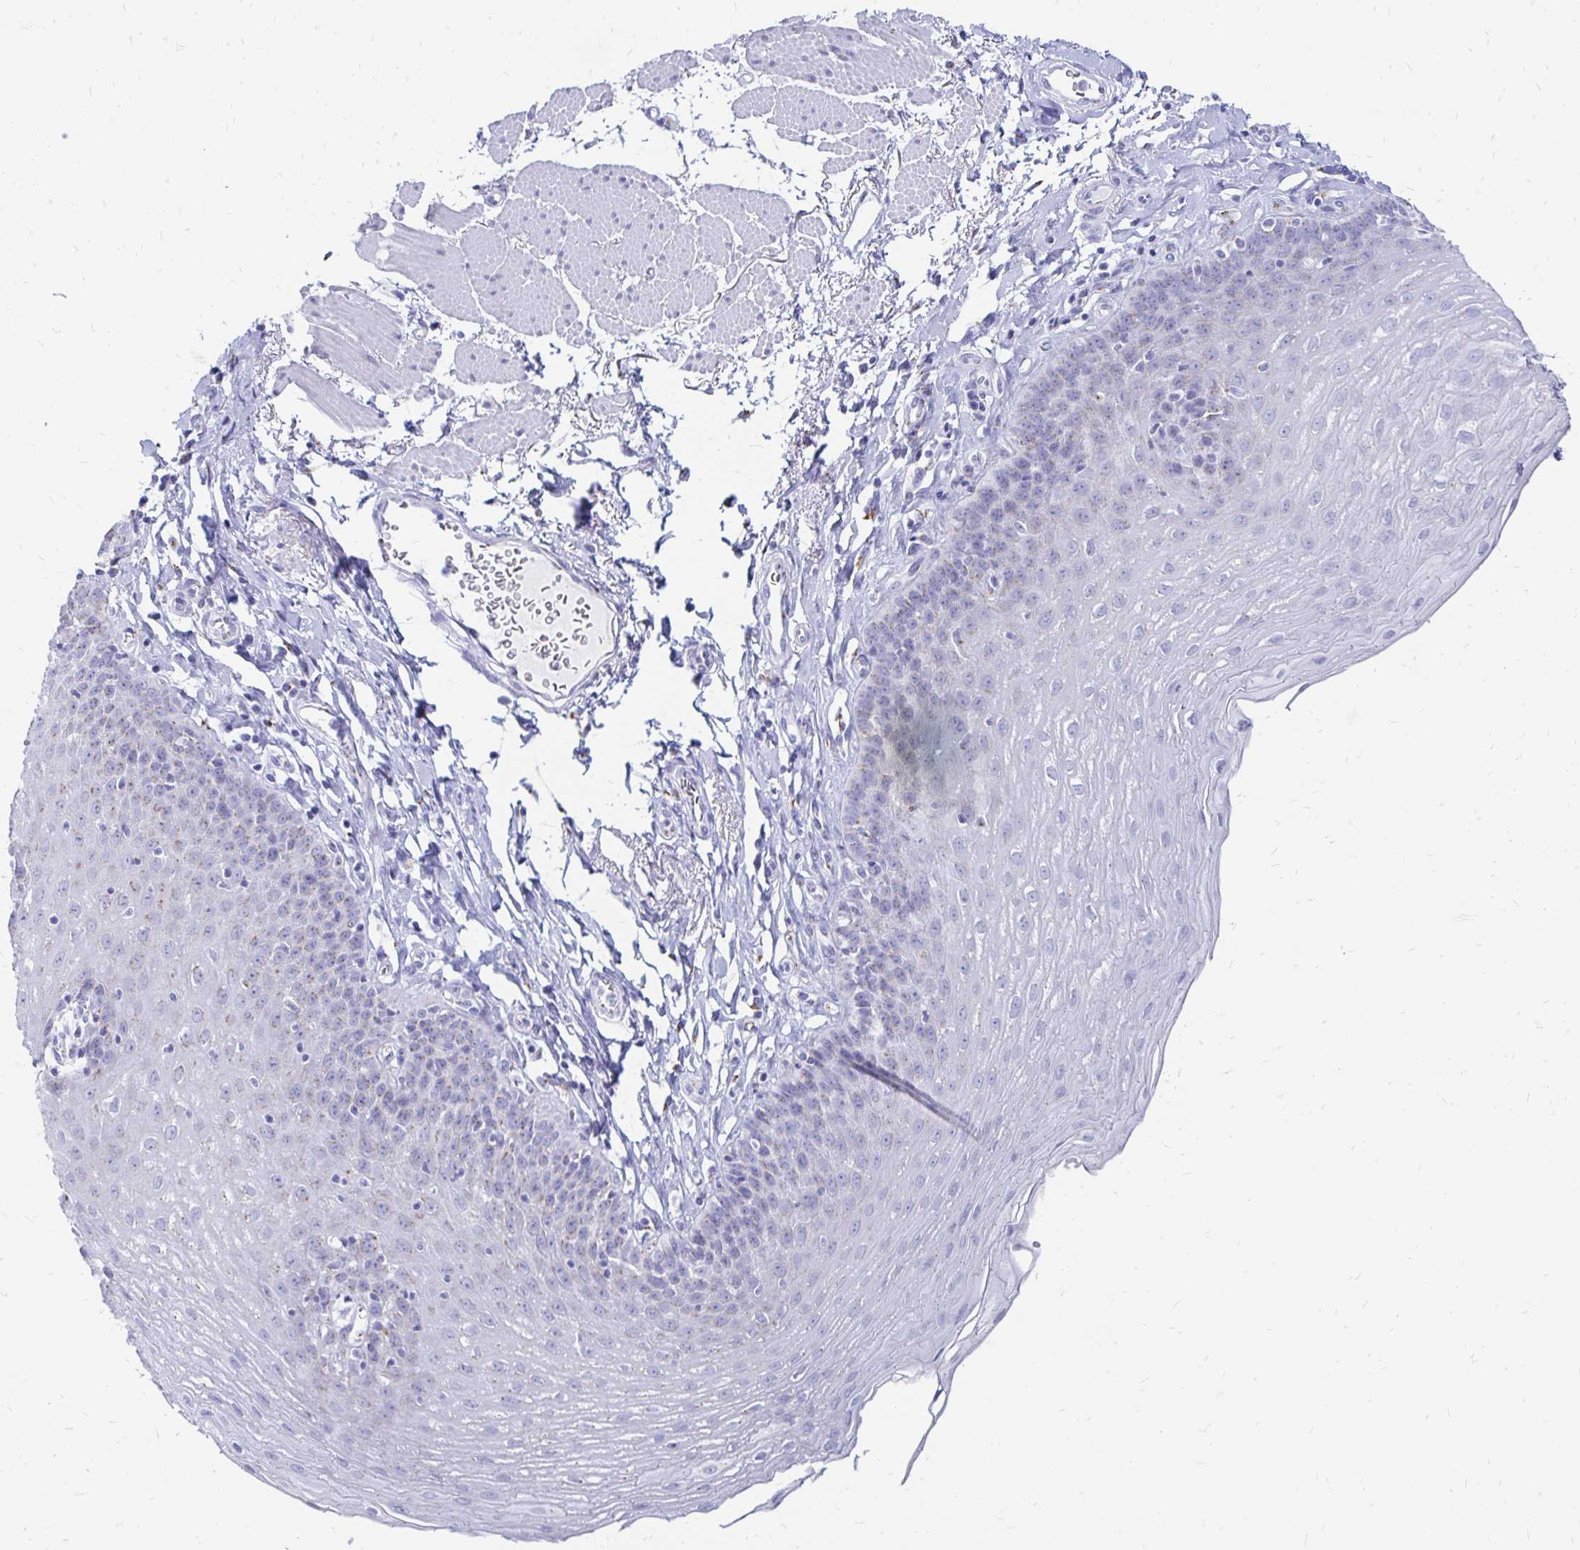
{"staining": {"intensity": "negative", "quantity": "none", "location": "none"}, "tissue": "esophagus", "cell_type": "Squamous epithelial cells", "image_type": "normal", "snomed": [{"axis": "morphology", "description": "Normal tissue, NOS"}, {"axis": "topography", "description": "Esophagus"}], "caption": "This is an immunohistochemistry image of normal human esophagus. There is no expression in squamous epithelial cells.", "gene": "PAGE4", "patient": {"sex": "female", "age": 81}}